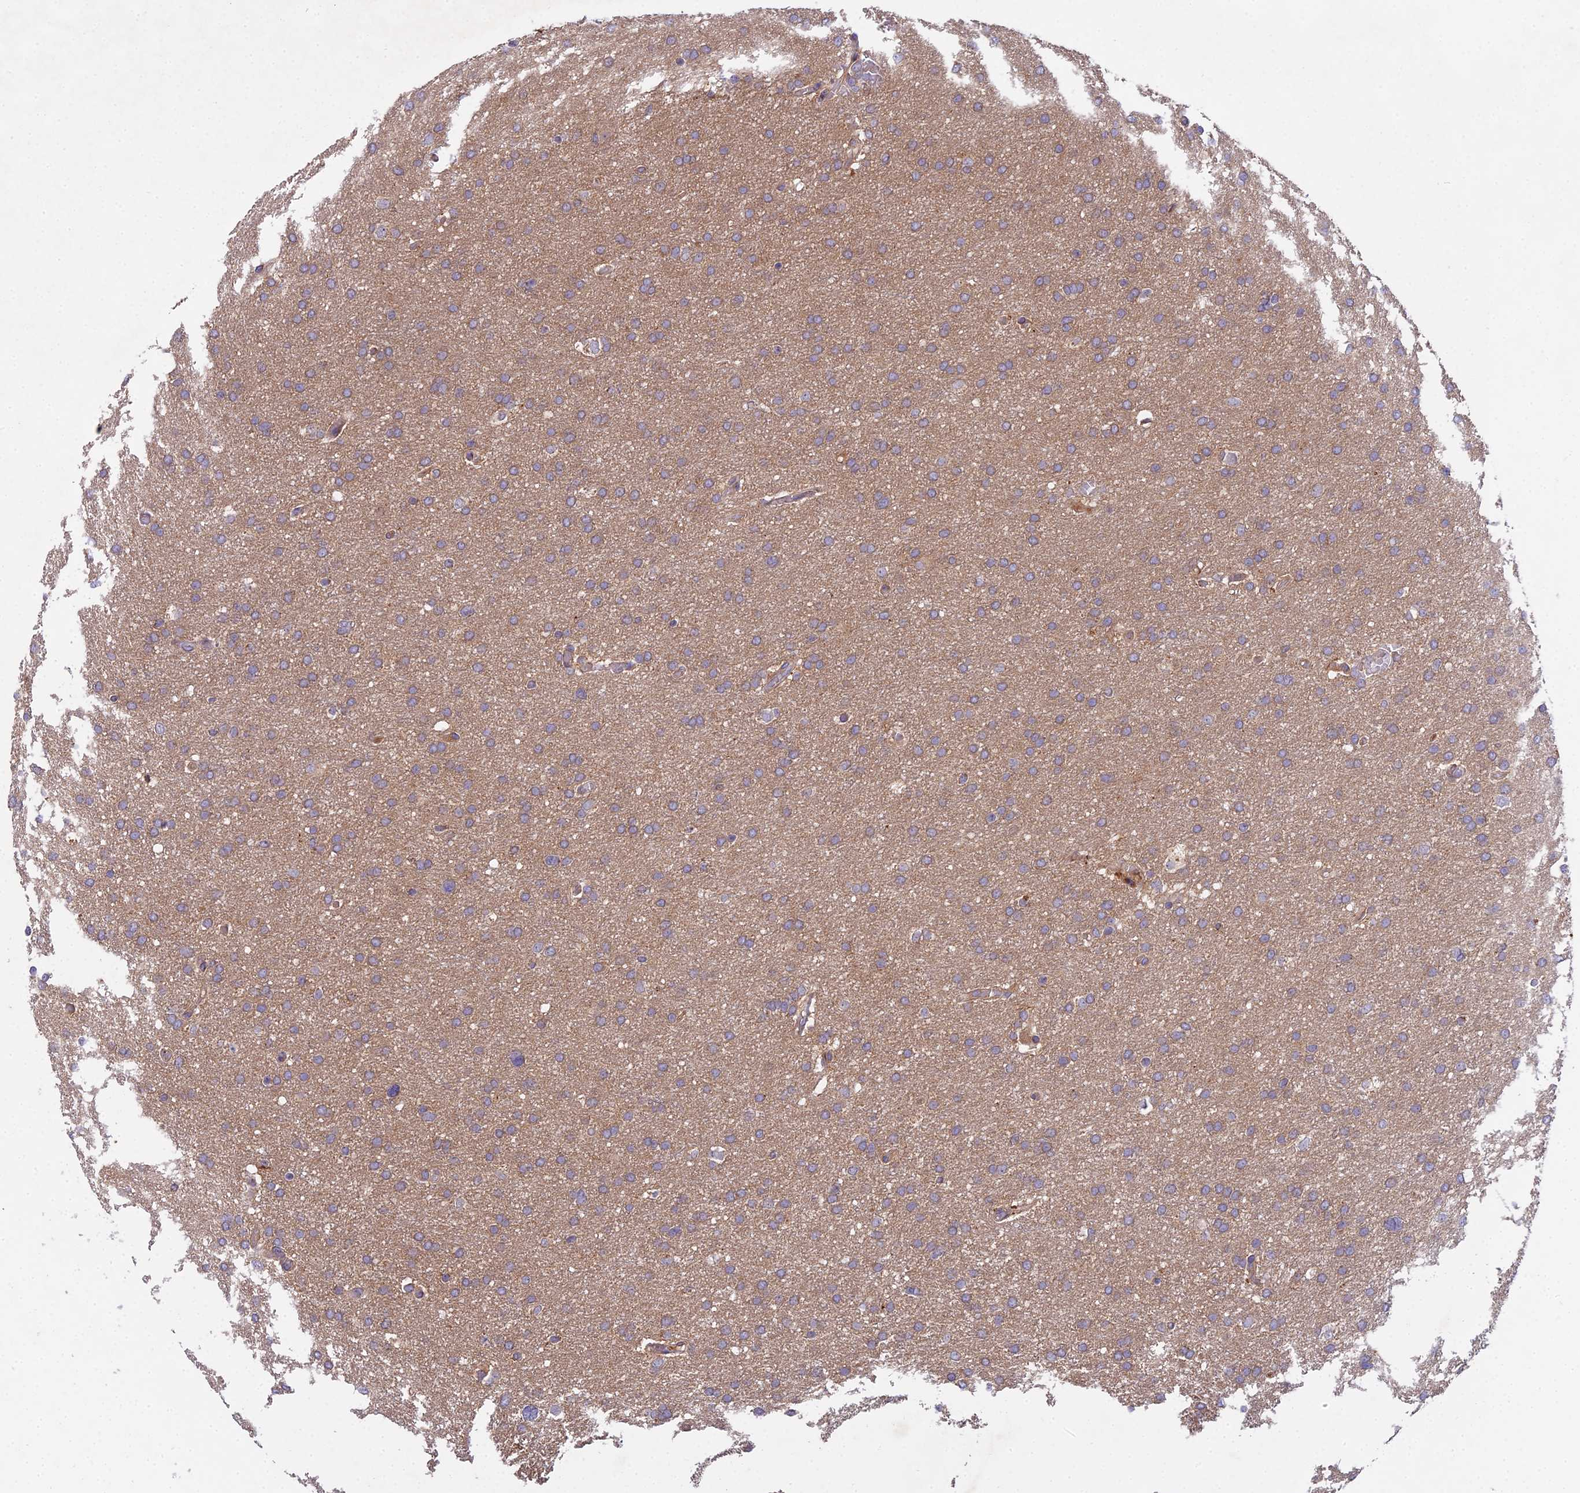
{"staining": {"intensity": "weak", "quantity": "25%-75%", "location": "cytoplasmic/membranous"}, "tissue": "glioma", "cell_type": "Tumor cells", "image_type": "cancer", "snomed": [{"axis": "morphology", "description": "Glioma, malignant, High grade"}, {"axis": "topography", "description": "Cerebral cortex"}], "caption": "High-grade glioma (malignant) tissue reveals weak cytoplasmic/membranous expression in approximately 25%-75% of tumor cells", "gene": "CCDC167", "patient": {"sex": "female", "age": 36}}